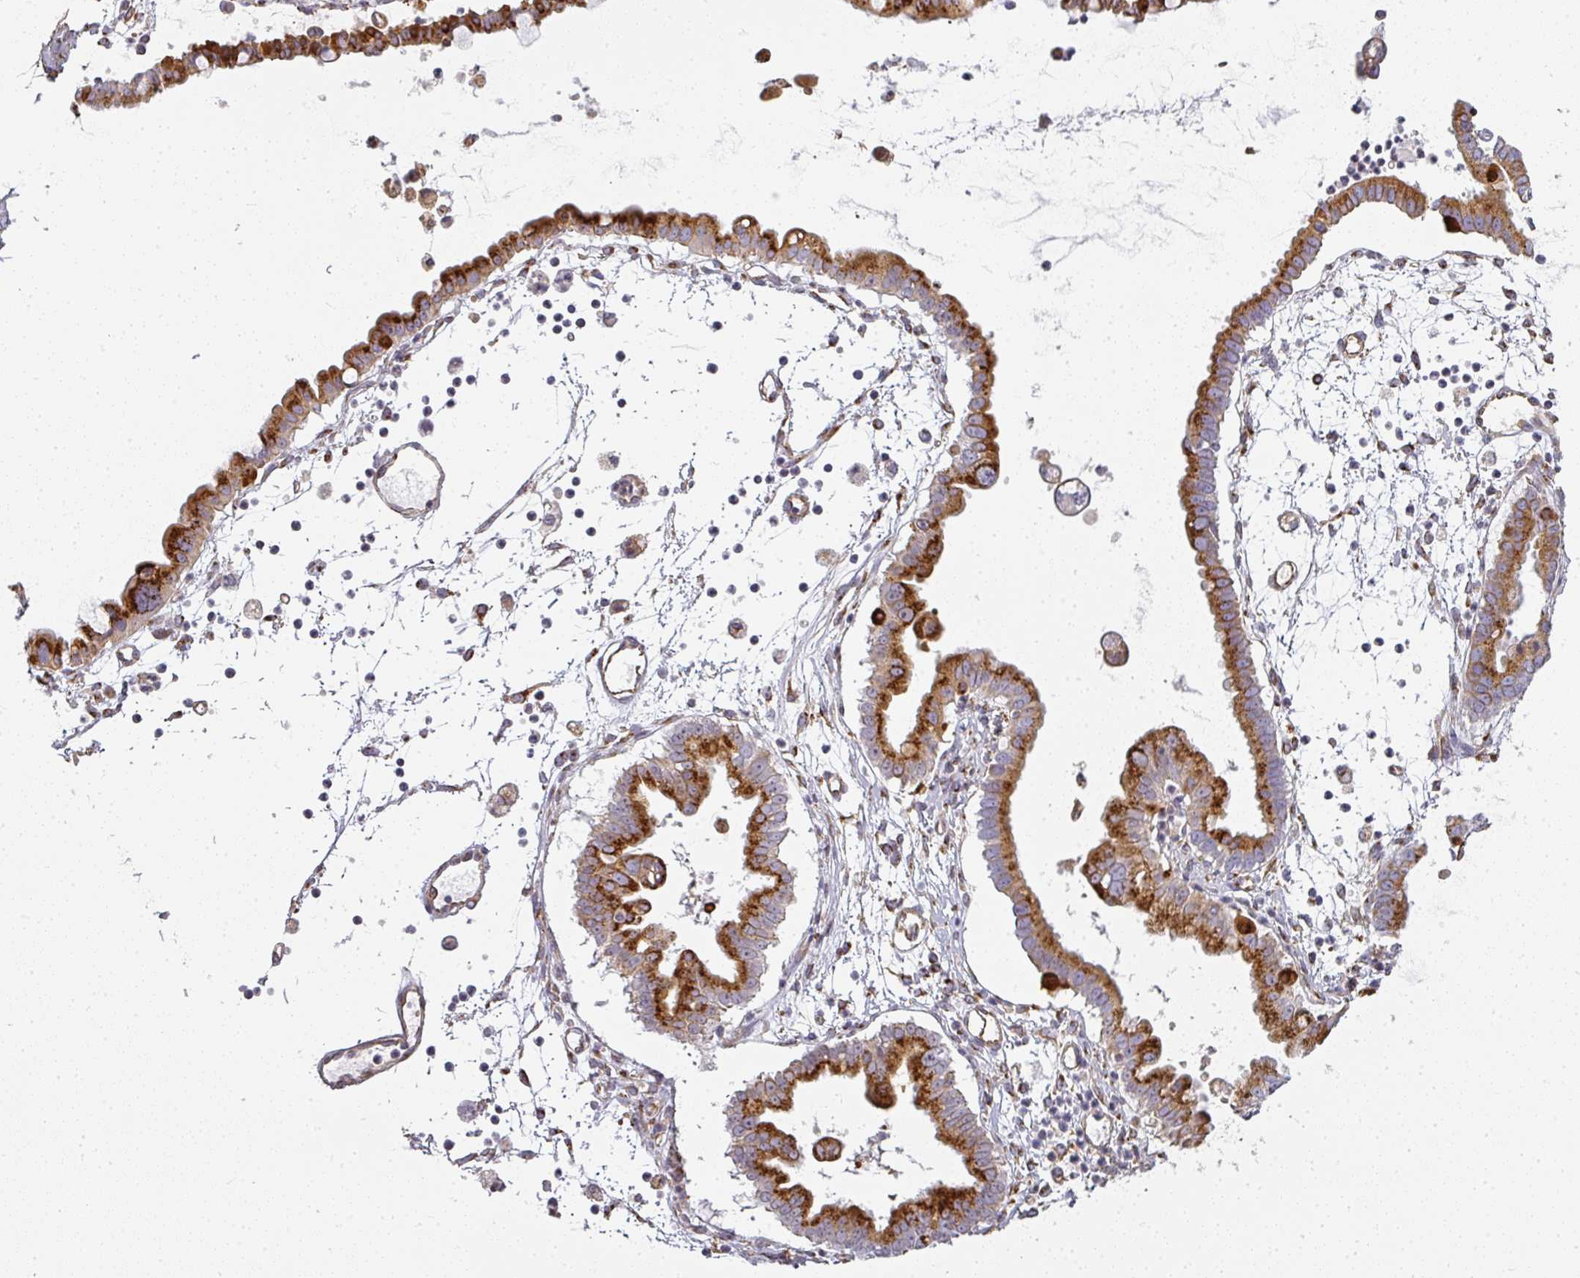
{"staining": {"intensity": "moderate", "quantity": ">75%", "location": "cytoplasmic/membranous"}, "tissue": "ovarian cancer", "cell_type": "Tumor cells", "image_type": "cancer", "snomed": [{"axis": "morphology", "description": "Cystadenocarcinoma, mucinous, NOS"}, {"axis": "topography", "description": "Ovary"}], "caption": "Ovarian mucinous cystadenocarcinoma stained with a protein marker displays moderate staining in tumor cells.", "gene": "ATP8B2", "patient": {"sex": "female", "age": 61}}